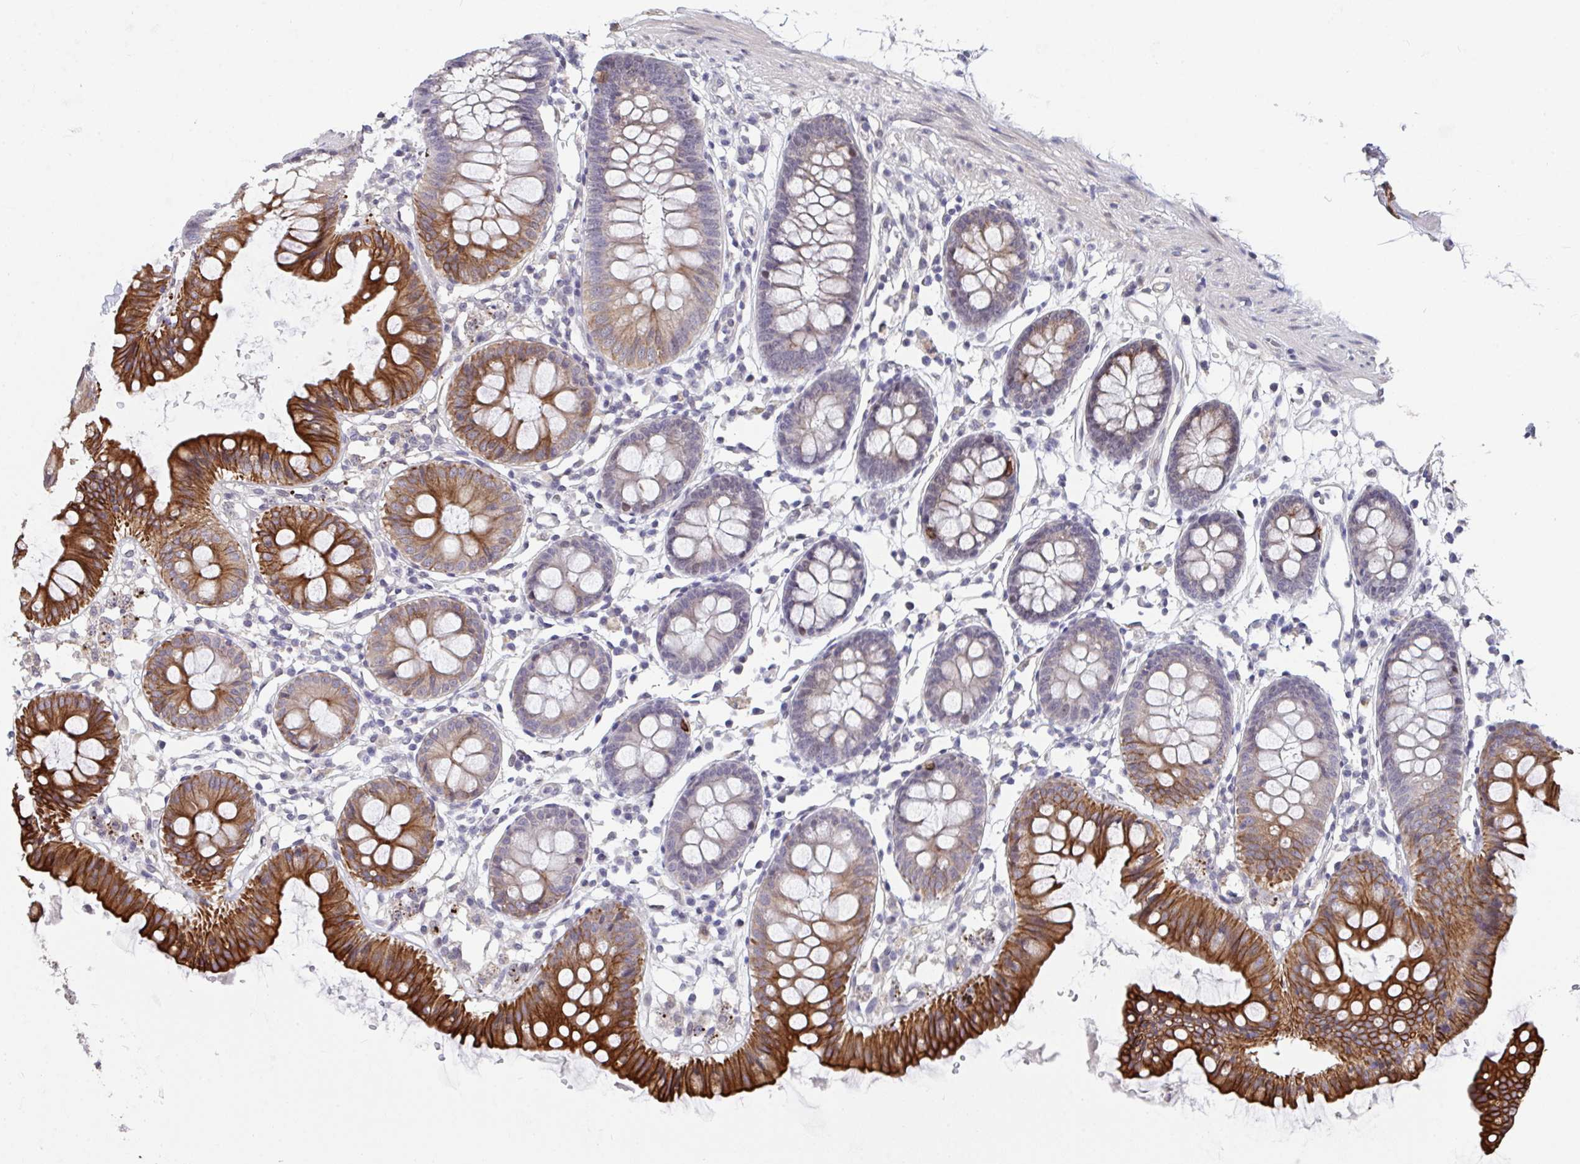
{"staining": {"intensity": "negative", "quantity": "none", "location": "none"}, "tissue": "colon", "cell_type": "Endothelial cells", "image_type": "normal", "snomed": [{"axis": "morphology", "description": "Normal tissue, NOS"}, {"axis": "topography", "description": "Colon"}], "caption": "Colon was stained to show a protein in brown. There is no significant positivity in endothelial cells. The staining is performed using DAB (3,3'-diaminobenzidine) brown chromogen with nuclei counter-stained in using hematoxylin.", "gene": "FAM156A", "patient": {"sex": "female", "age": 84}}